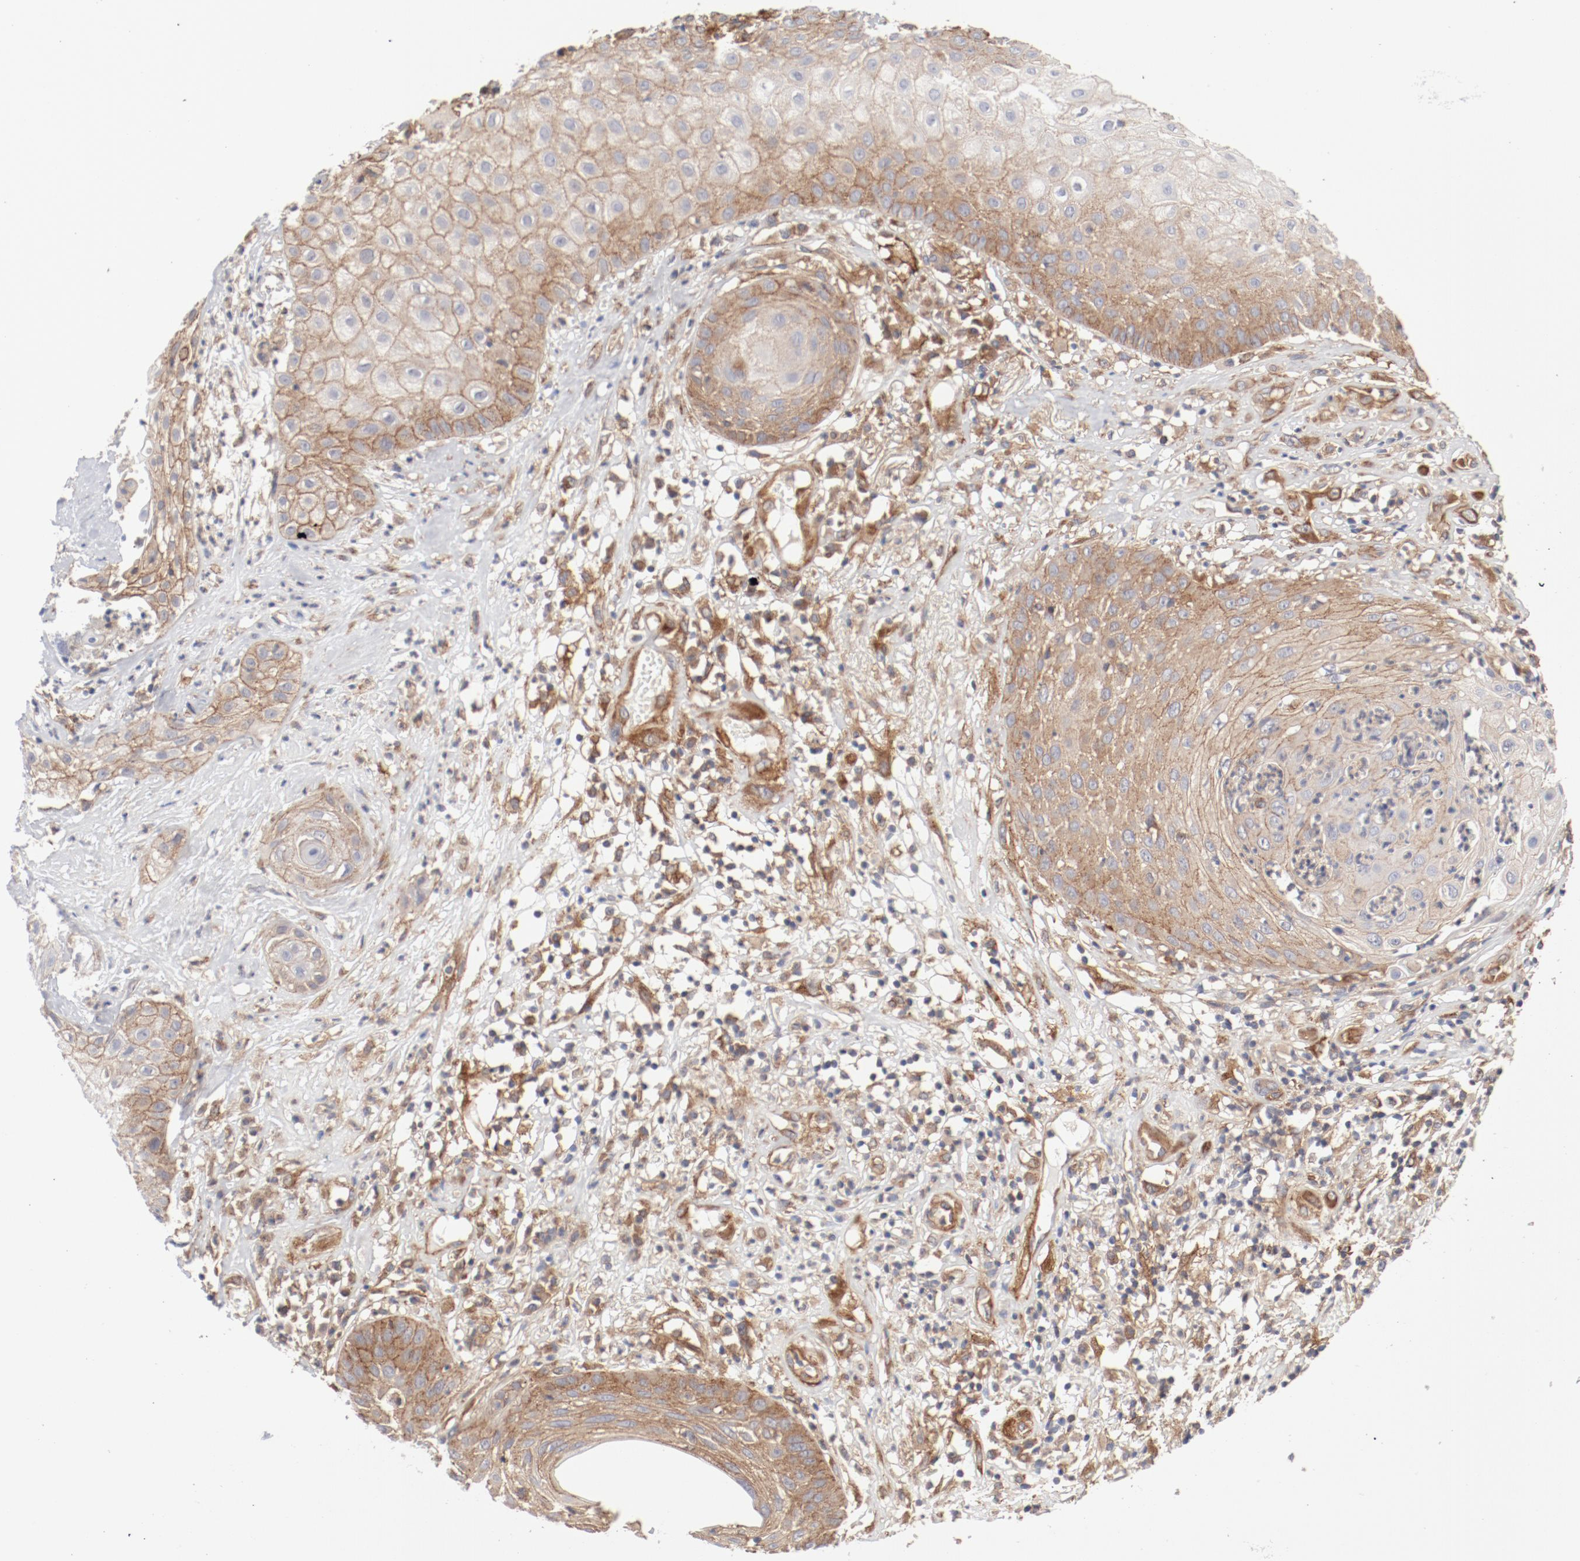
{"staining": {"intensity": "moderate", "quantity": "<25%", "location": "cytoplasmic/membranous"}, "tissue": "skin cancer", "cell_type": "Tumor cells", "image_type": "cancer", "snomed": [{"axis": "morphology", "description": "Squamous cell carcinoma, NOS"}, {"axis": "topography", "description": "Skin"}], "caption": "Brown immunohistochemical staining in skin squamous cell carcinoma exhibits moderate cytoplasmic/membranous positivity in approximately <25% of tumor cells. The protein of interest is shown in brown color, while the nuclei are stained blue.", "gene": "AP2A1", "patient": {"sex": "male", "age": 65}}